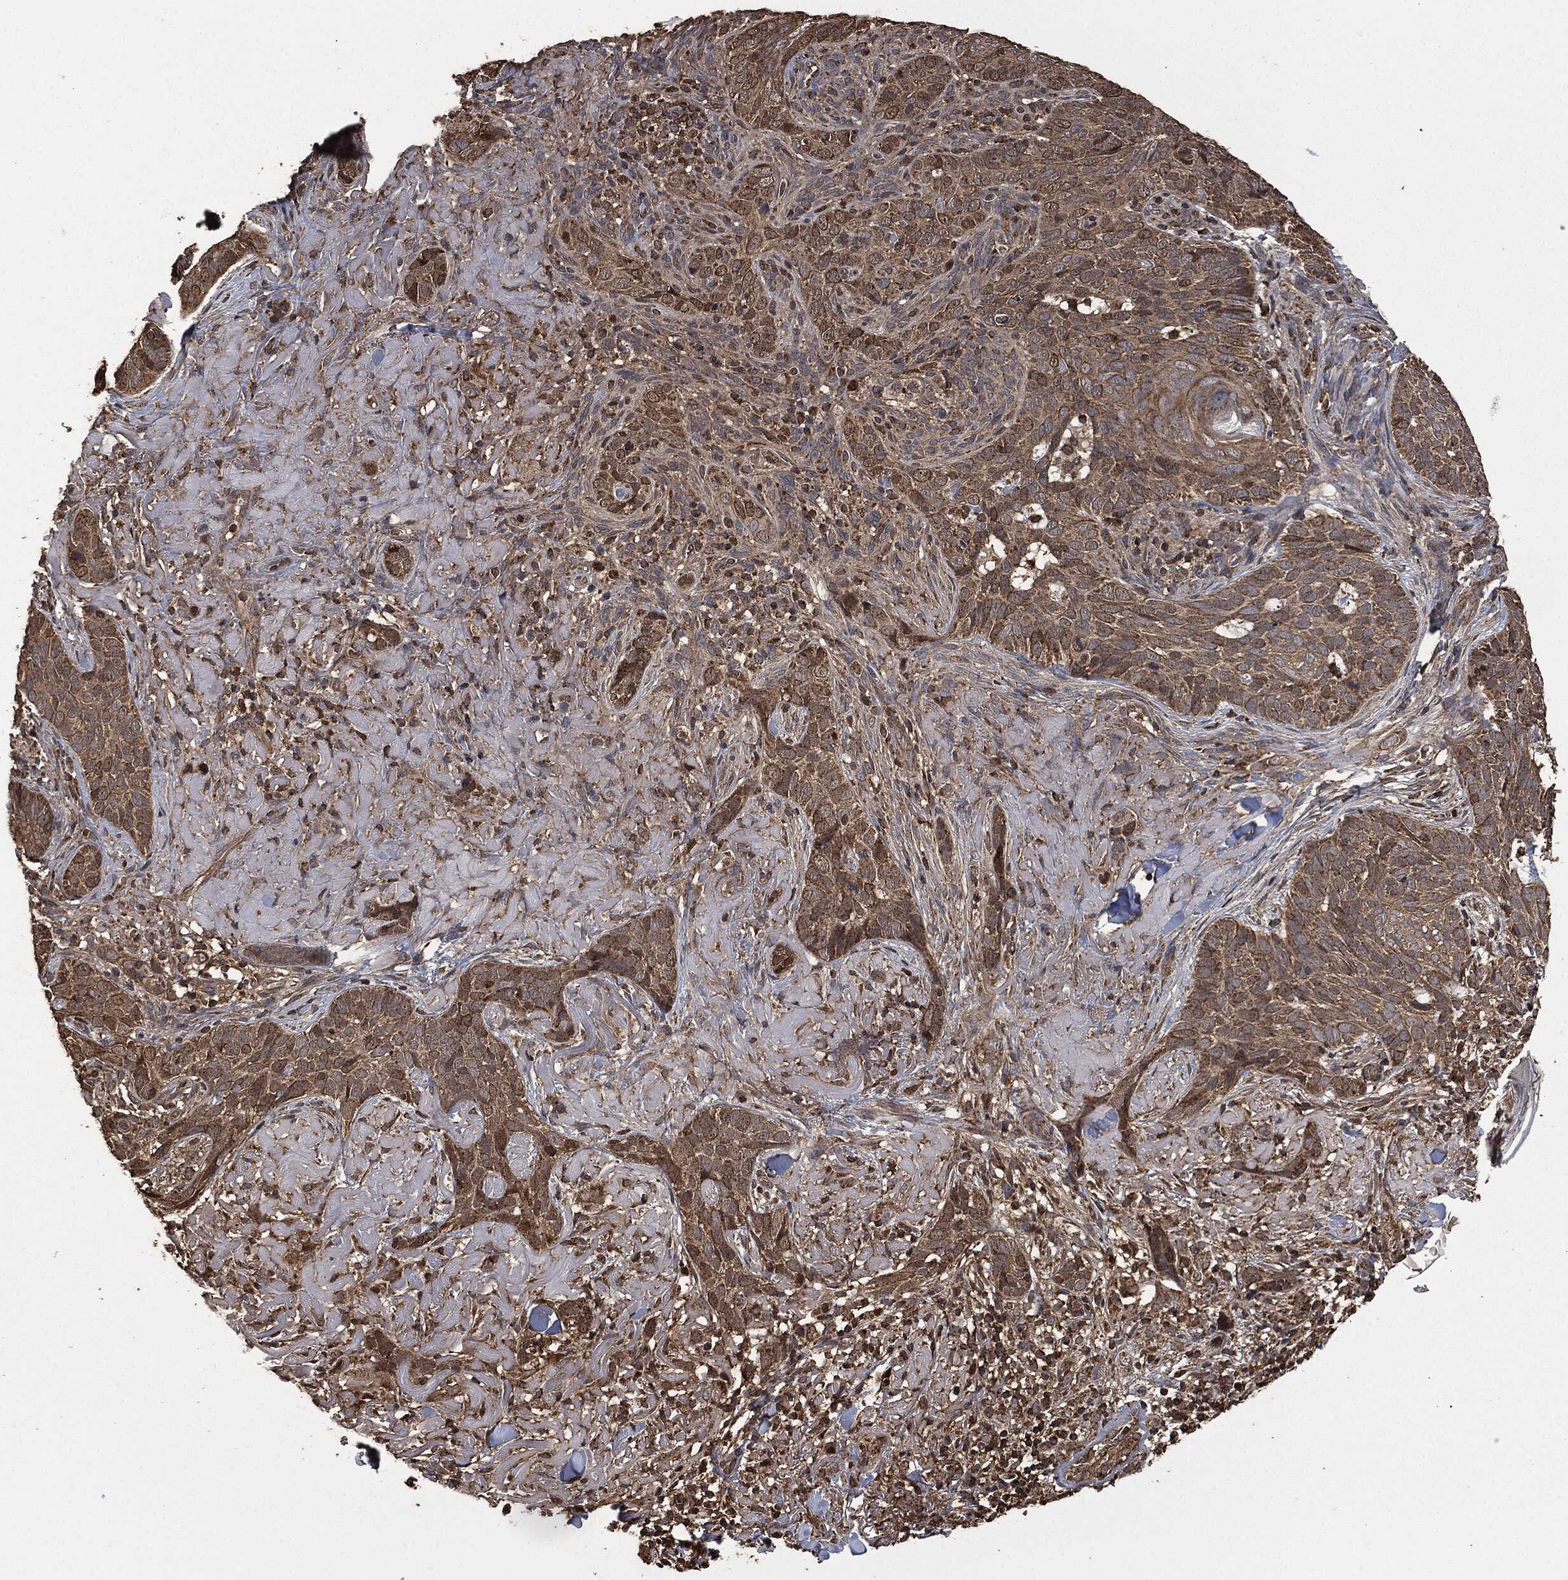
{"staining": {"intensity": "moderate", "quantity": ">75%", "location": "cytoplasmic/membranous"}, "tissue": "skin cancer", "cell_type": "Tumor cells", "image_type": "cancer", "snomed": [{"axis": "morphology", "description": "Basal cell carcinoma"}, {"axis": "topography", "description": "Skin"}], "caption": "High-power microscopy captured an IHC histopathology image of skin basal cell carcinoma, revealing moderate cytoplasmic/membranous expression in about >75% of tumor cells.", "gene": "LIG3", "patient": {"sex": "male", "age": 91}}